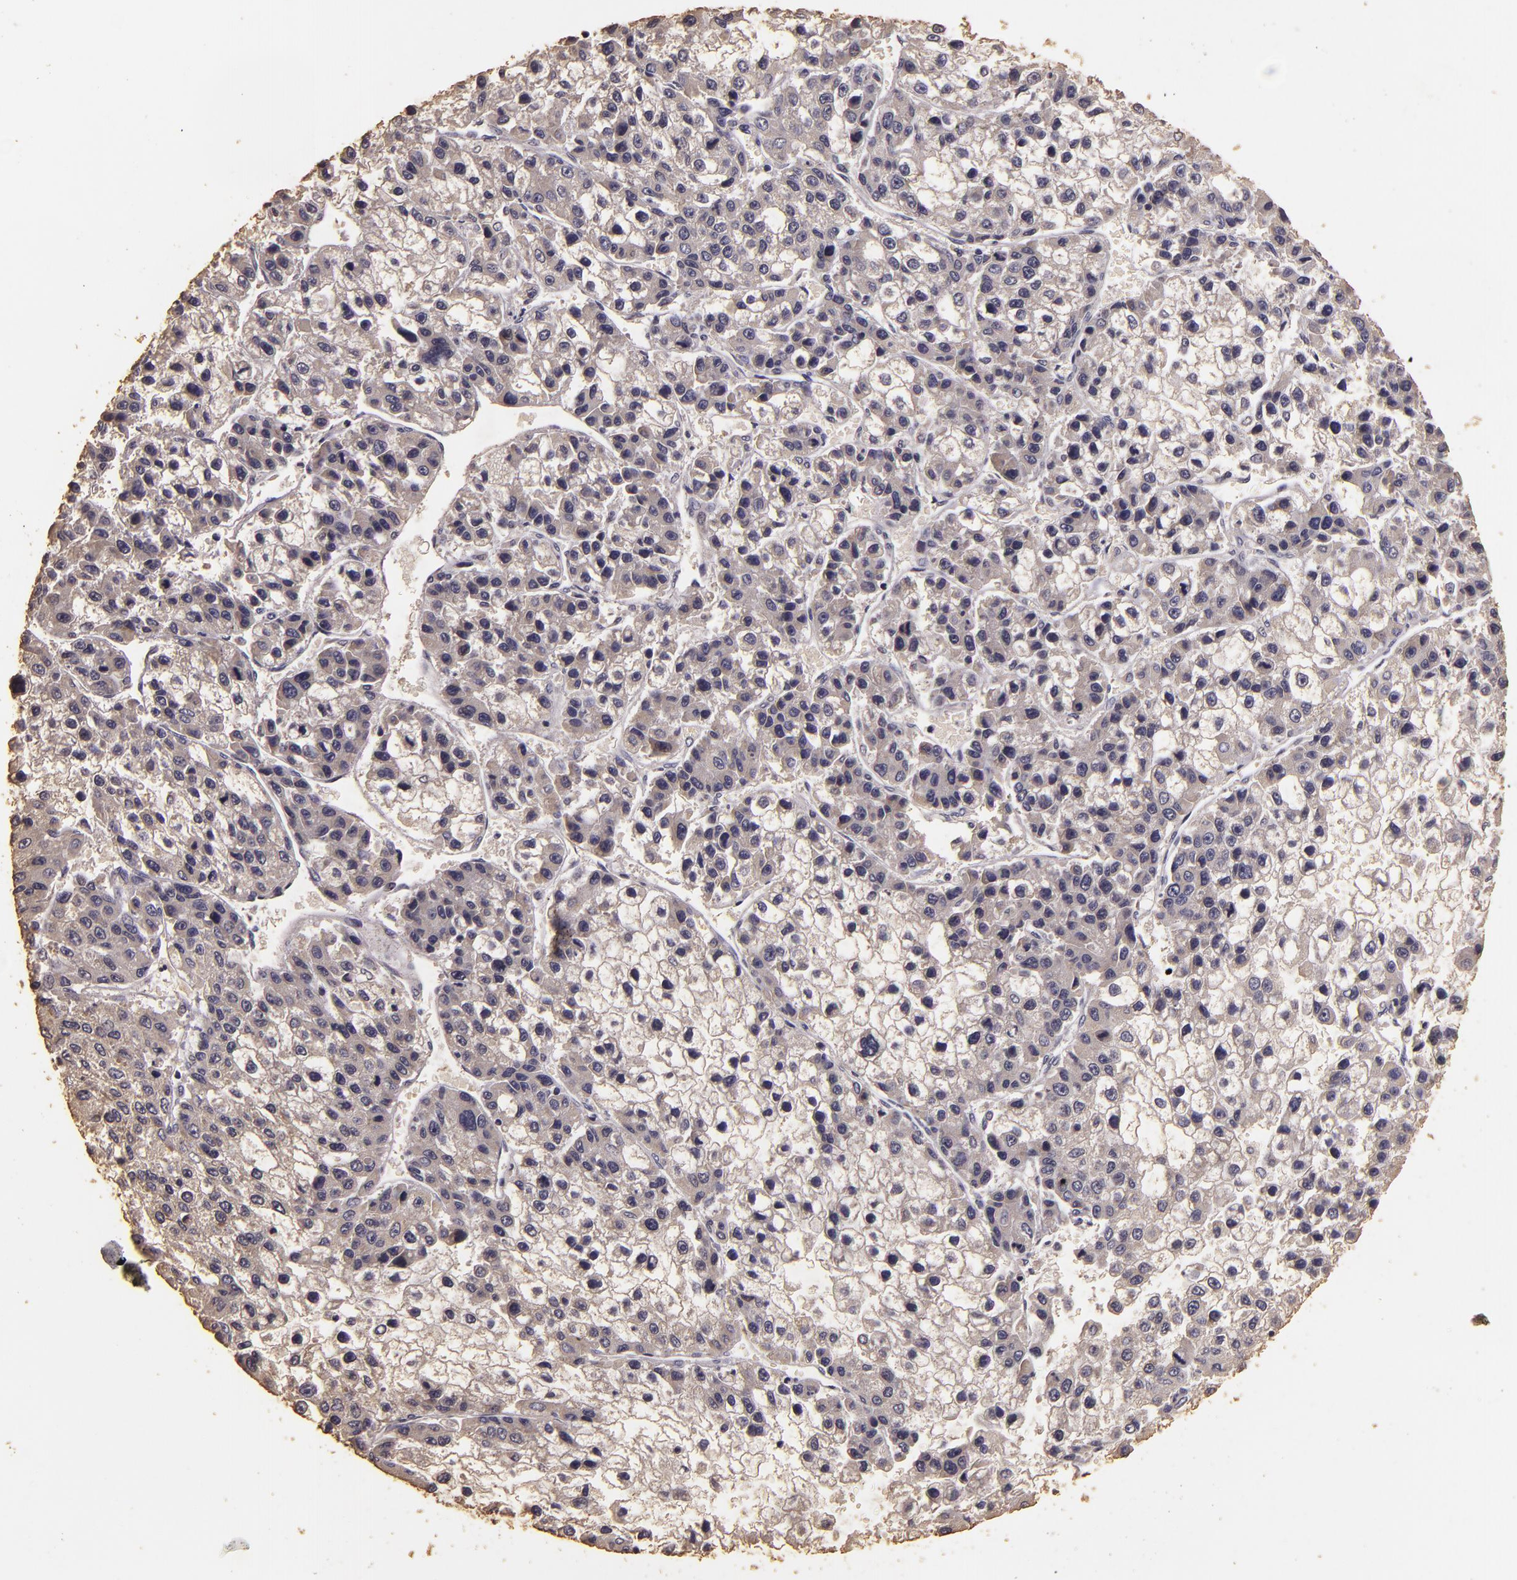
{"staining": {"intensity": "negative", "quantity": "none", "location": "none"}, "tissue": "liver cancer", "cell_type": "Tumor cells", "image_type": "cancer", "snomed": [{"axis": "morphology", "description": "Carcinoma, Hepatocellular, NOS"}, {"axis": "topography", "description": "Liver"}], "caption": "Liver cancer (hepatocellular carcinoma) was stained to show a protein in brown. There is no significant positivity in tumor cells.", "gene": "BCL2L13", "patient": {"sex": "female", "age": 66}}